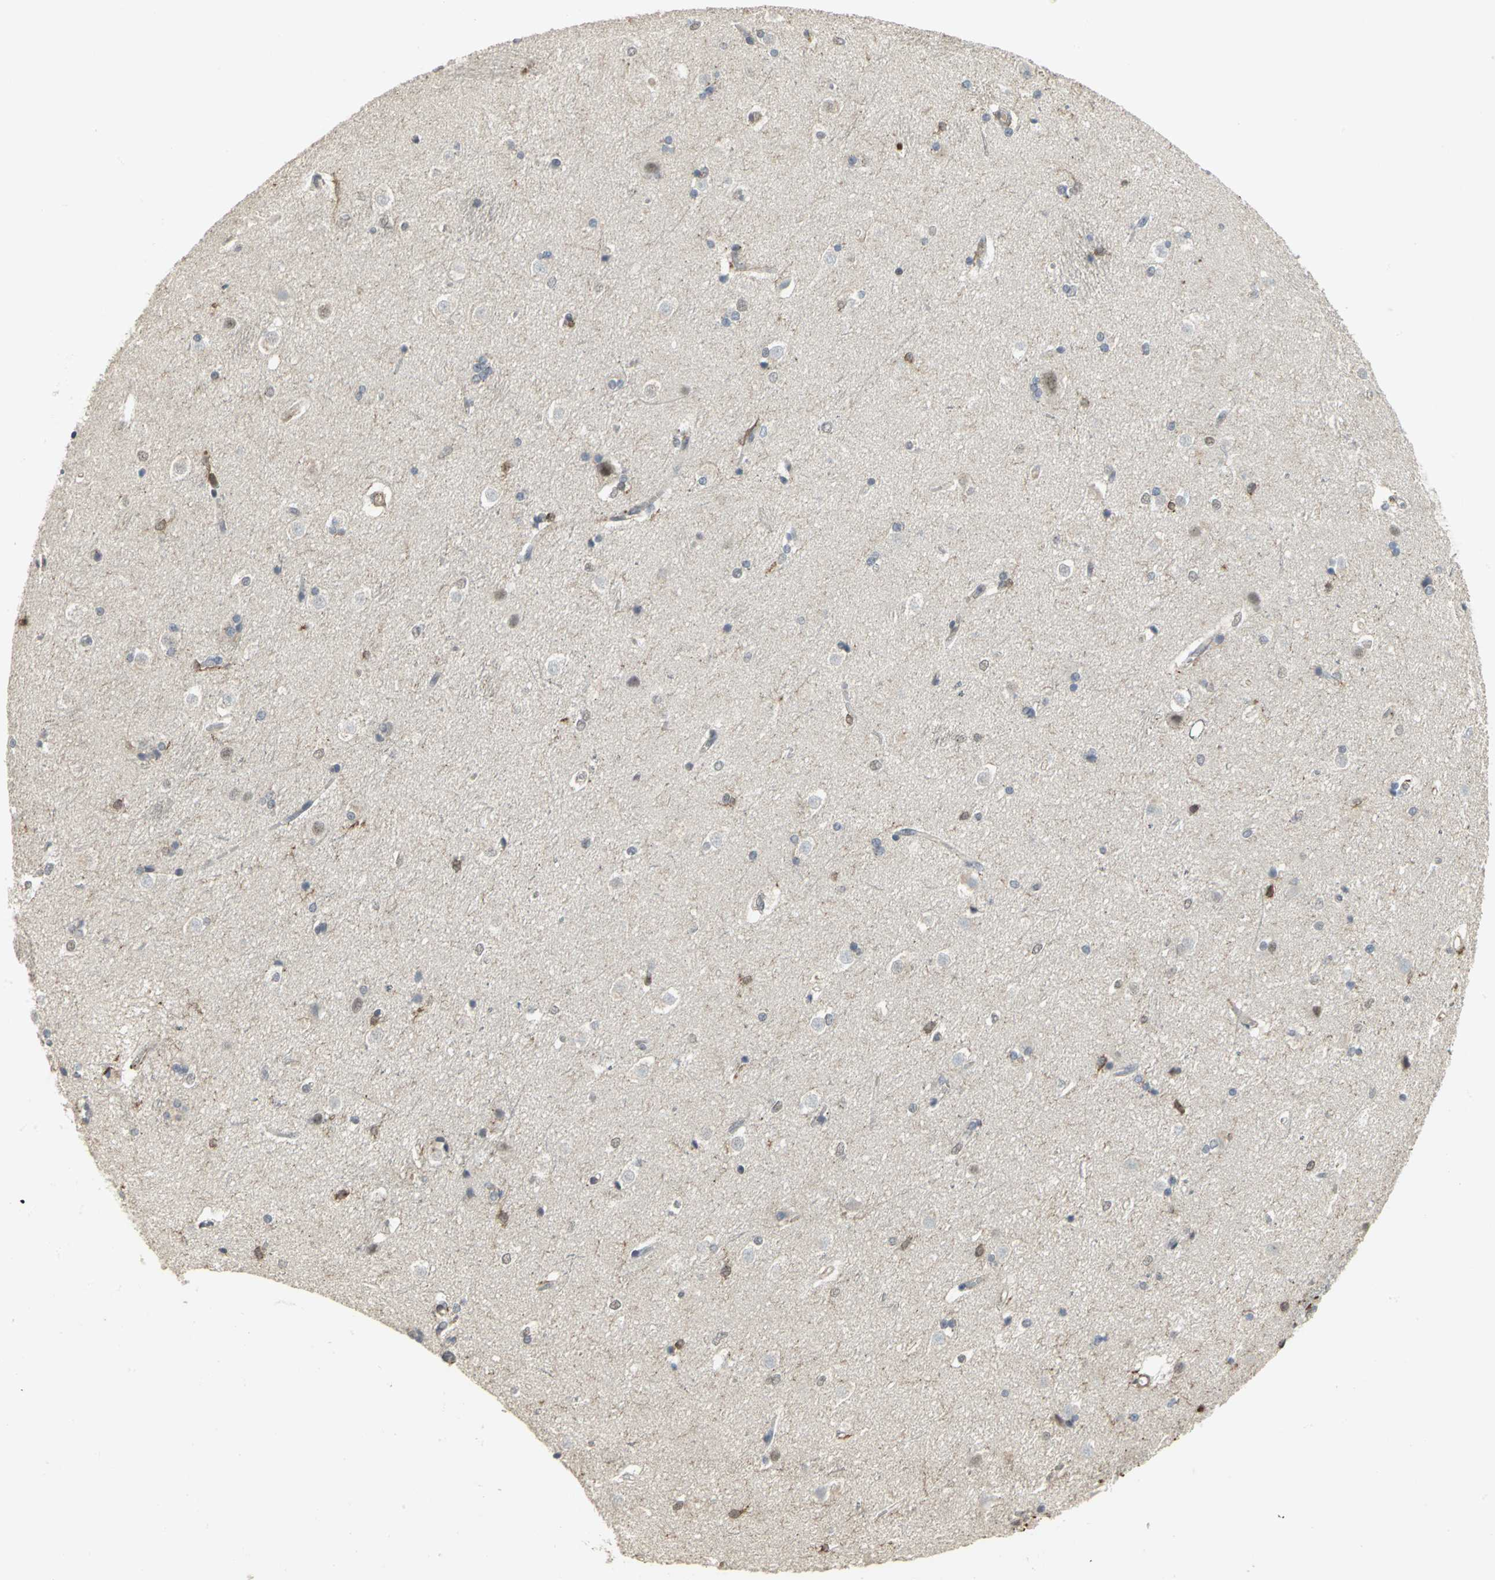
{"staining": {"intensity": "strong", "quantity": "<25%", "location": "cytoplasmic/membranous"}, "tissue": "caudate", "cell_type": "Glial cells", "image_type": "normal", "snomed": [{"axis": "morphology", "description": "Normal tissue, NOS"}, {"axis": "topography", "description": "Lateral ventricle wall"}], "caption": "Caudate stained with immunohistochemistry exhibits strong cytoplasmic/membranous staining in about <25% of glial cells.", "gene": "SKAP2", "patient": {"sex": "female", "age": 19}}